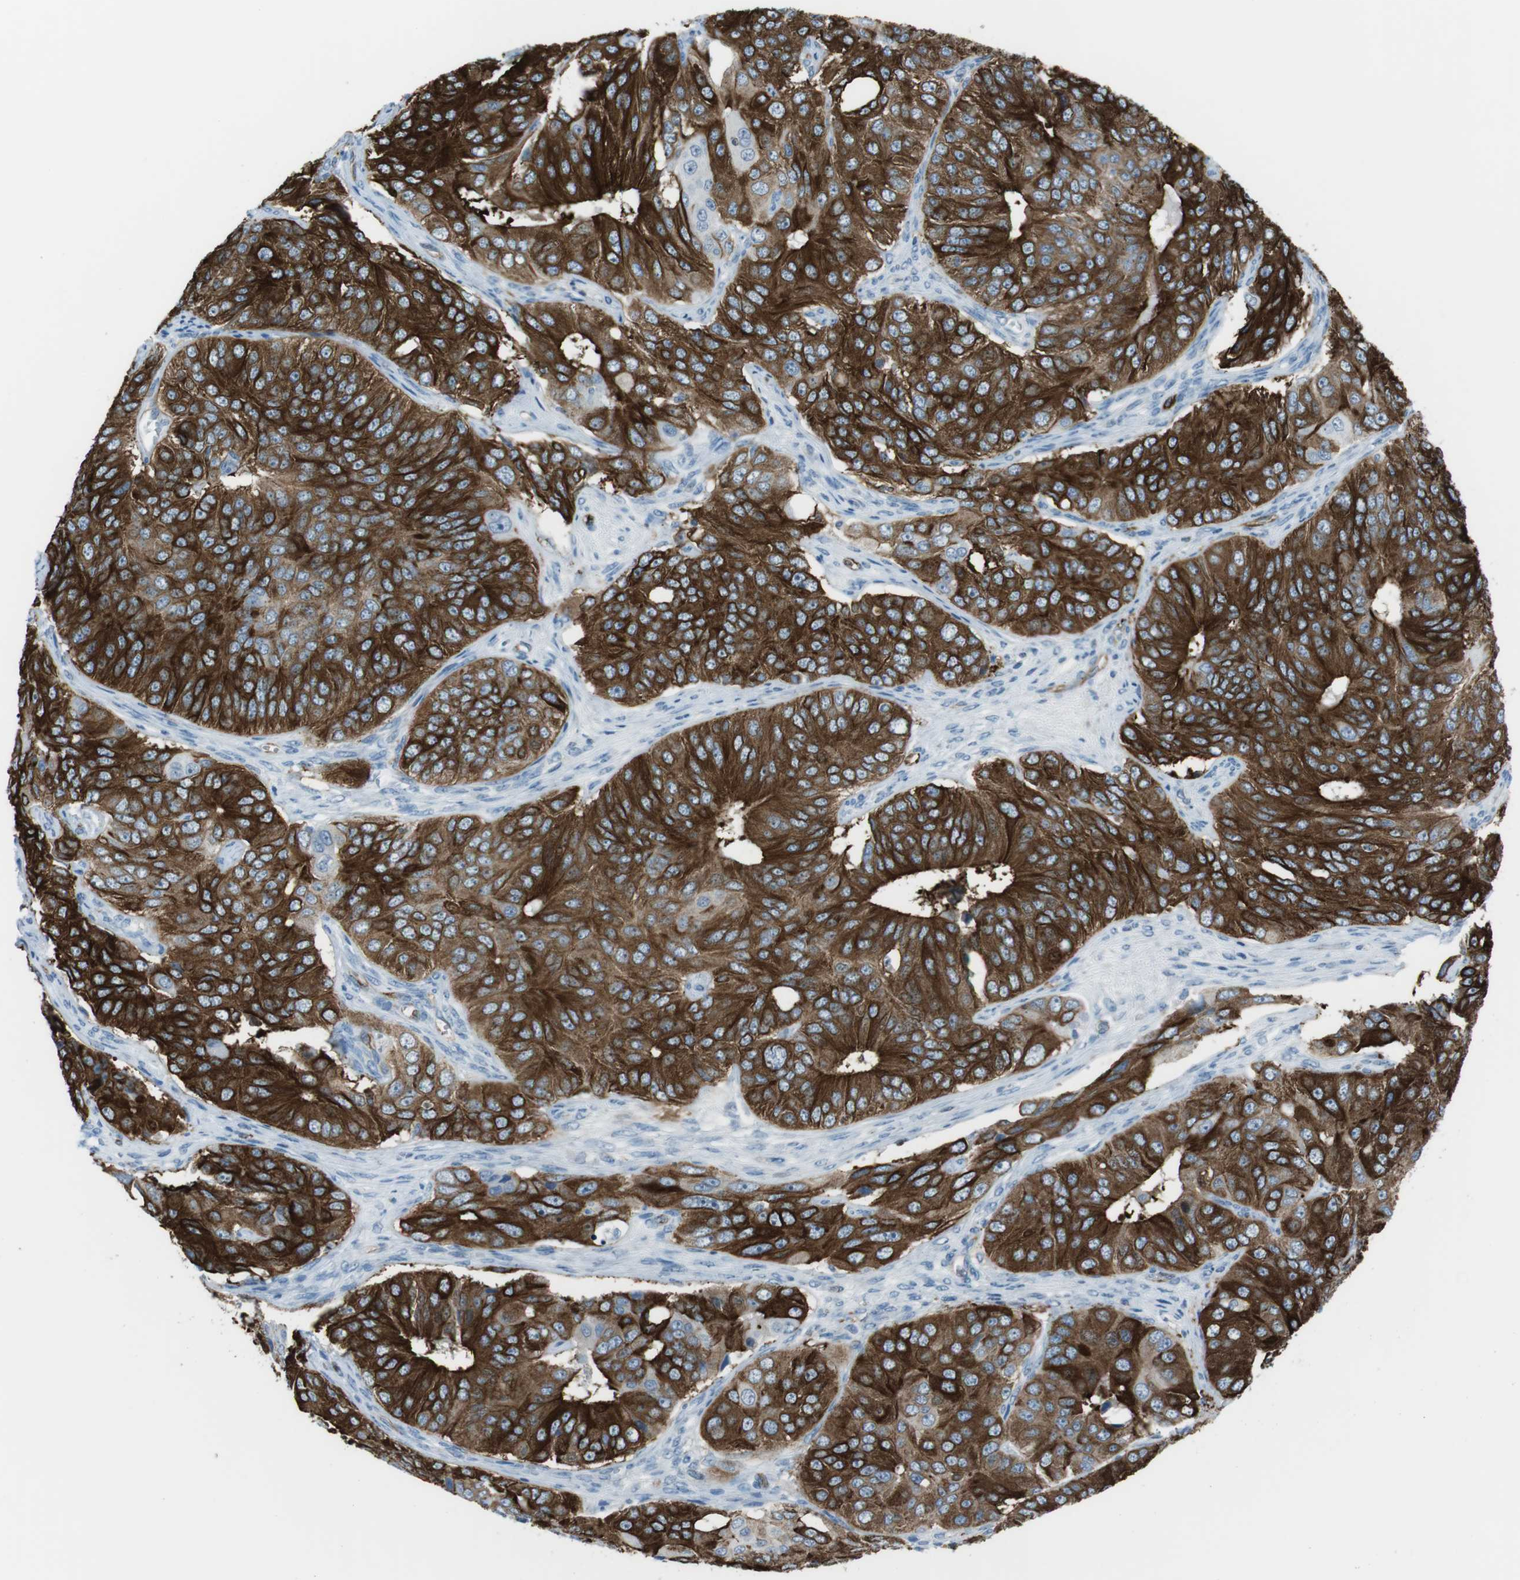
{"staining": {"intensity": "strong", "quantity": ">75%", "location": "cytoplasmic/membranous"}, "tissue": "ovarian cancer", "cell_type": "Tumor cells", "image_type": "cancer", "snomed": [{"axis": "morphology", "description": "Carcinoma, endometroid"}, {"axis": "topography", "description": "Ovary"}], "caption": "Human endometroid carcinoma (ovarian) stained for a protein (brown) exhibits strong cytoplasmic/membranous positive staining in about >75% of tumor cells.", "gene": "TUBB2A", "patient": {"sex": "female", "age": 51}}